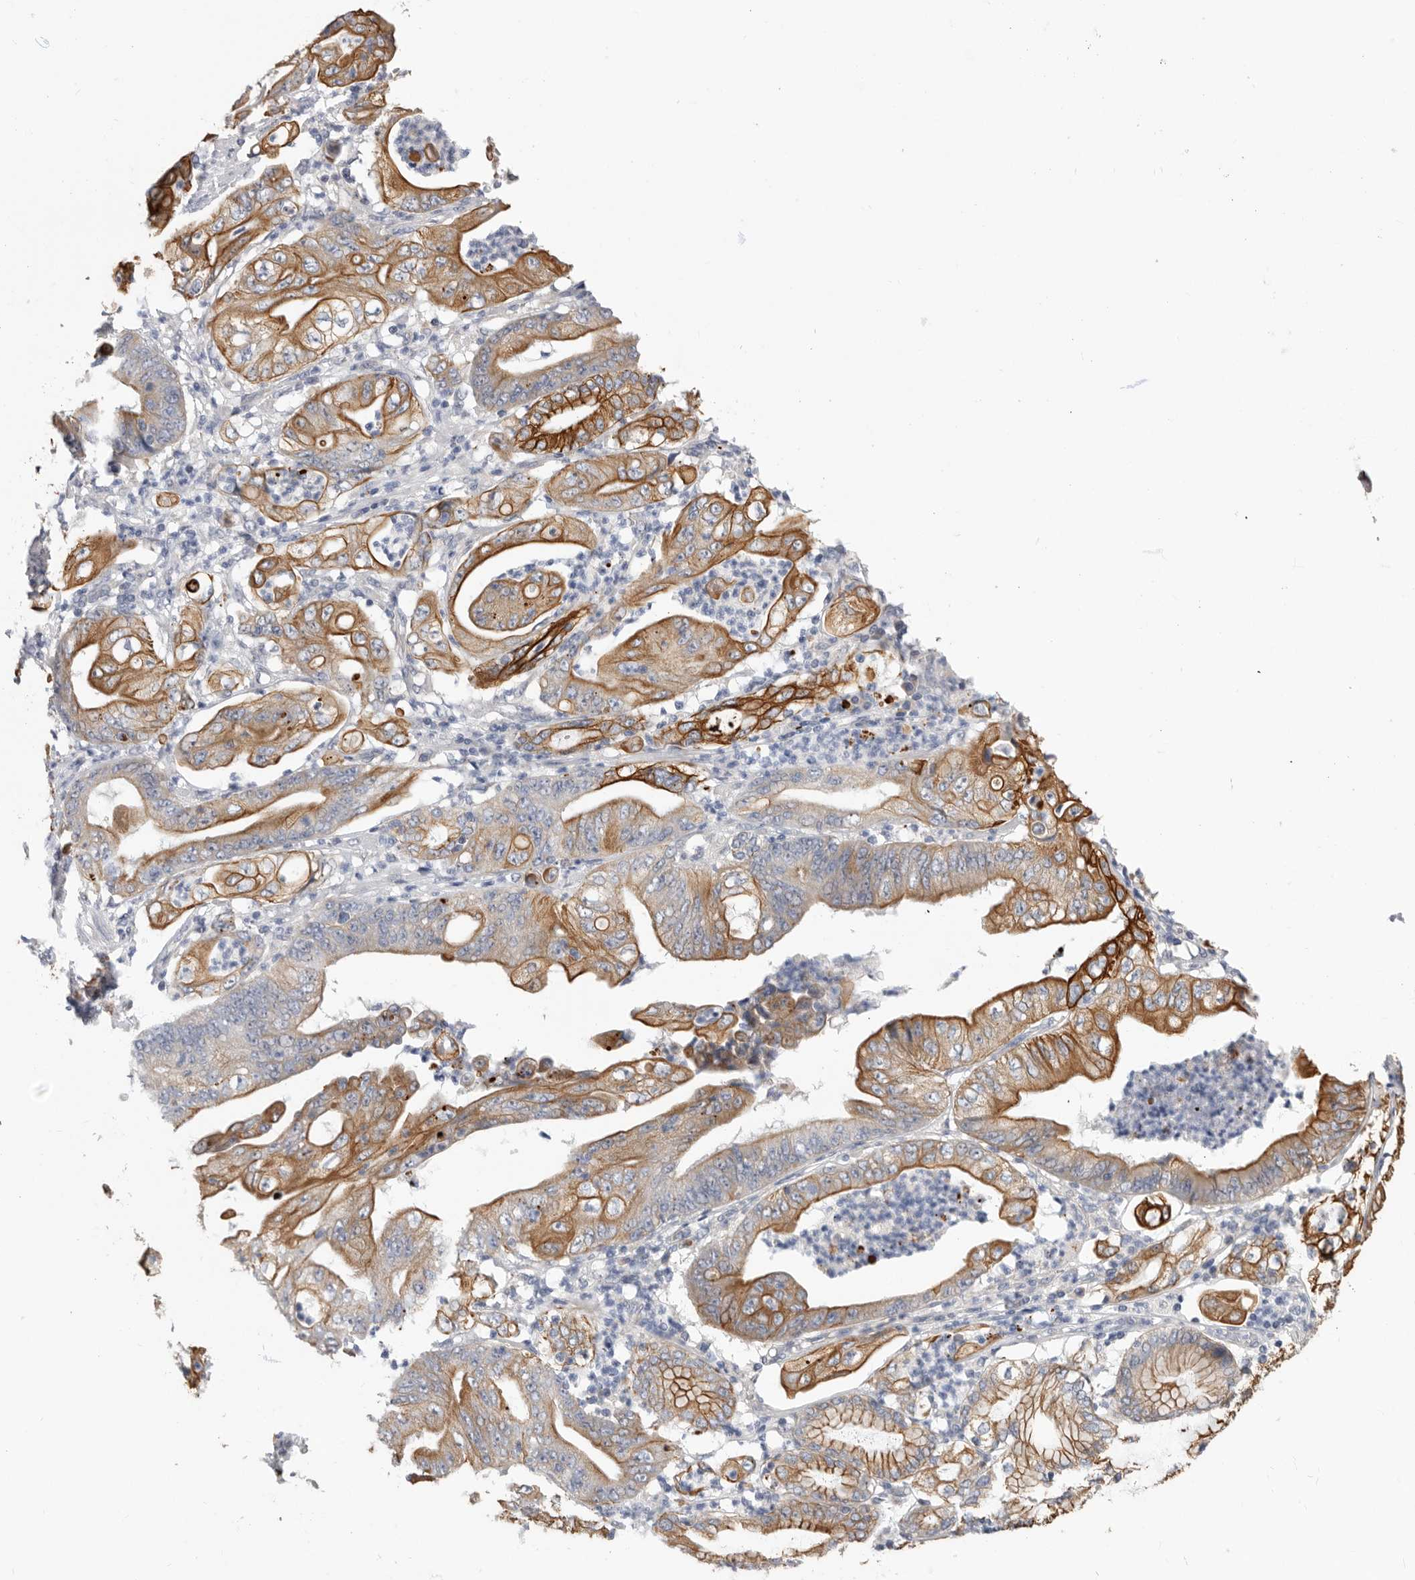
{"staining": {"intensity": "moderate", "quantity": "25%-75%", "location": "cytoplasmic/membranous"}, "tissue": "stomach cancer", "cell_type": "Tumor cells", "image_type": "cancer", "snomed": [{"axis": "morphology", "description": "Adenocarcinoma, NOS"}, {"axis": "topography", "description": "Stomach"}], "caption": "Moderate cytoplasmic/membranous staining for a protein is present in about 25%-75% of tumor cells of stomach adenocarcinoma using IHC.", "gene": "MTFR1L", "patient": {"sex": "female", "age": 73}}